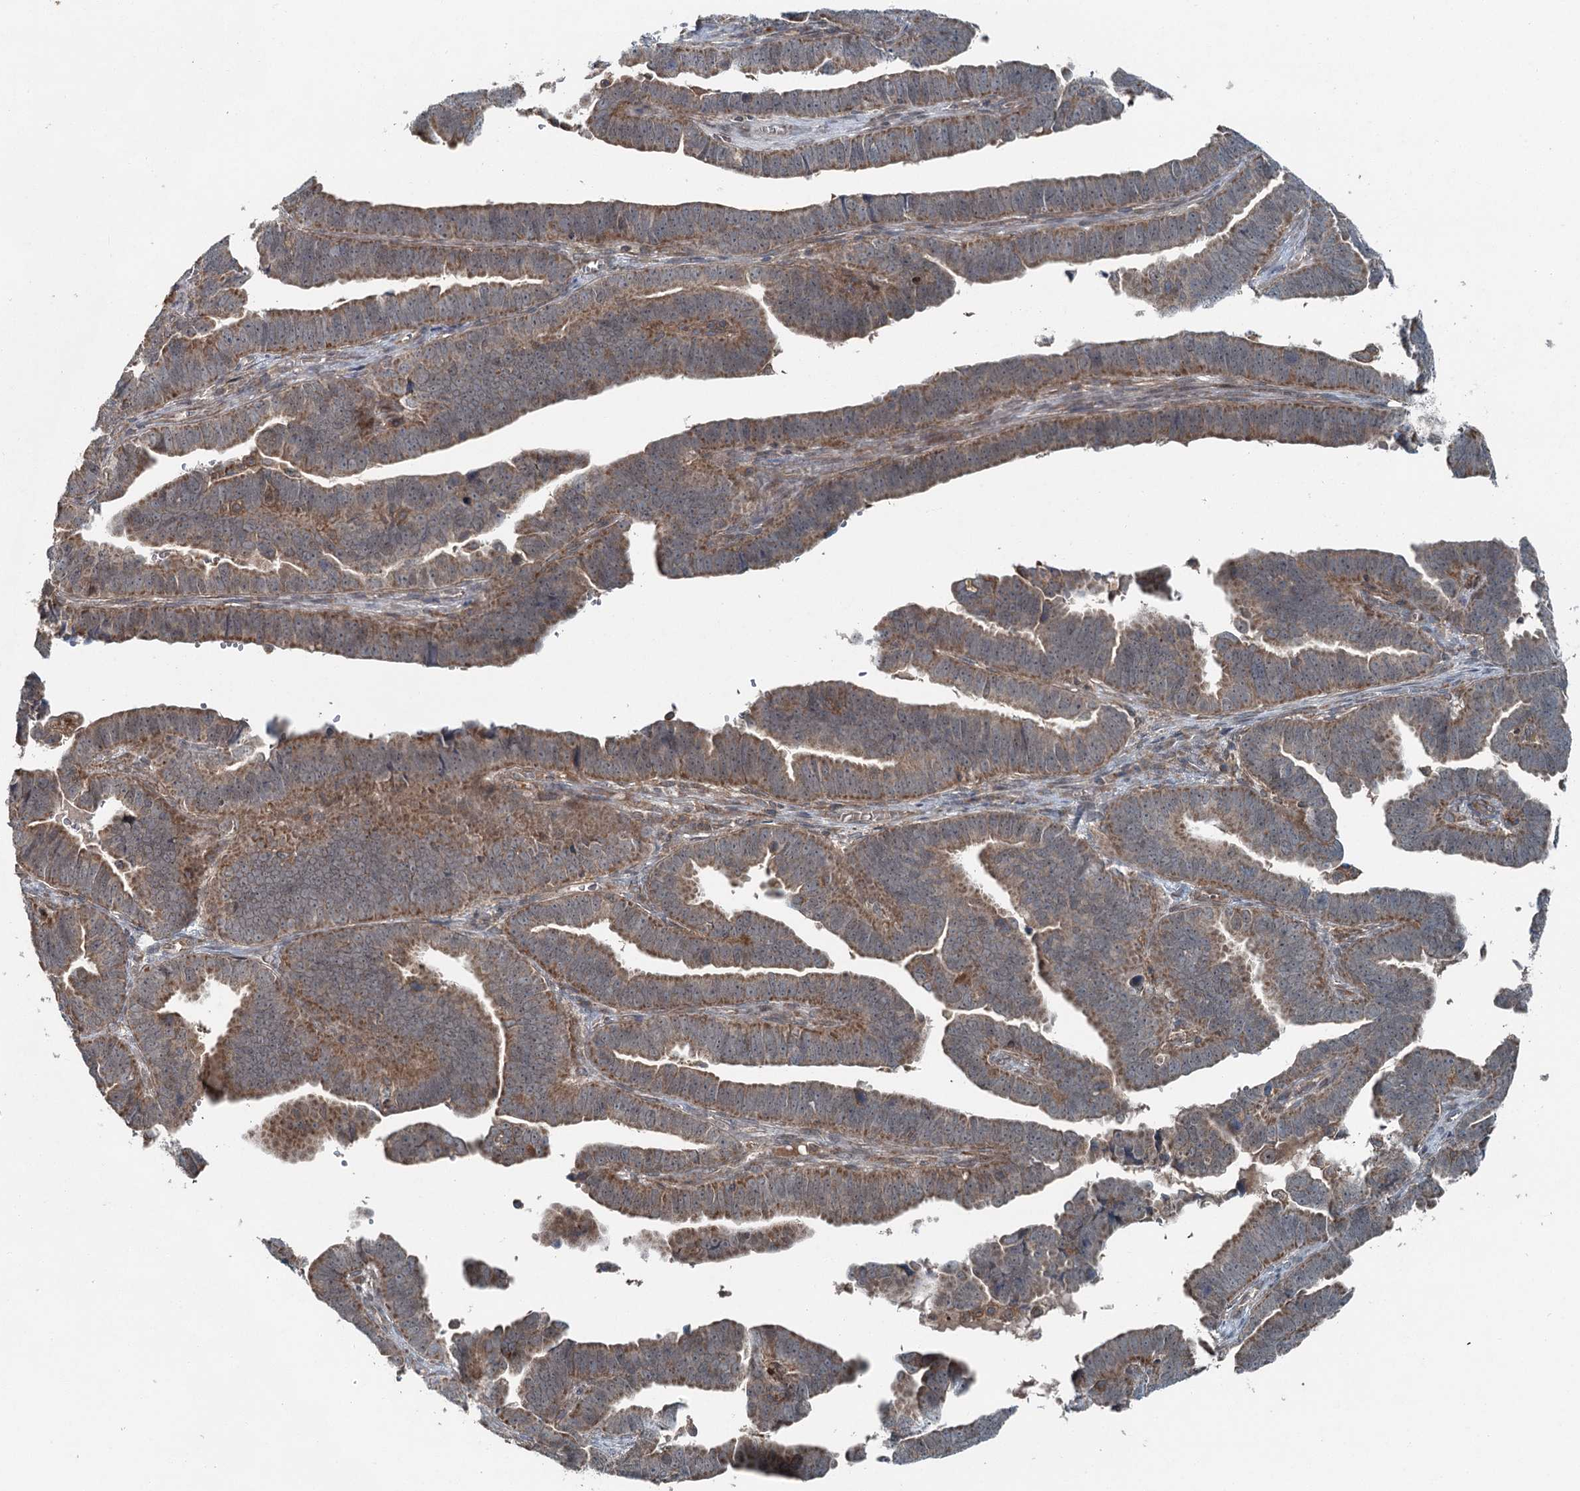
{"staining": {"intensity": "moderate", "quantity": "25%-75%", "location": "cytoplasmic/membranous"}, "tissue": "endometrial cancer", "cell_type": "Tumor cells", "image_type": "cancer", "snomed": [{"axis": "morphology", "description": "Adenocarcinoma, NOS"}, {"axis": "topography", "description": "Endometrium"}], "caption": "There is medium levels of moderate cytoplasmic/membranous positivity in tumor cells of endometrial cancer, as demonstrated by immunohistochemical staining (brown color).", "gene": "SKIC3", "patient": {"sex": "female", "age": 75}}